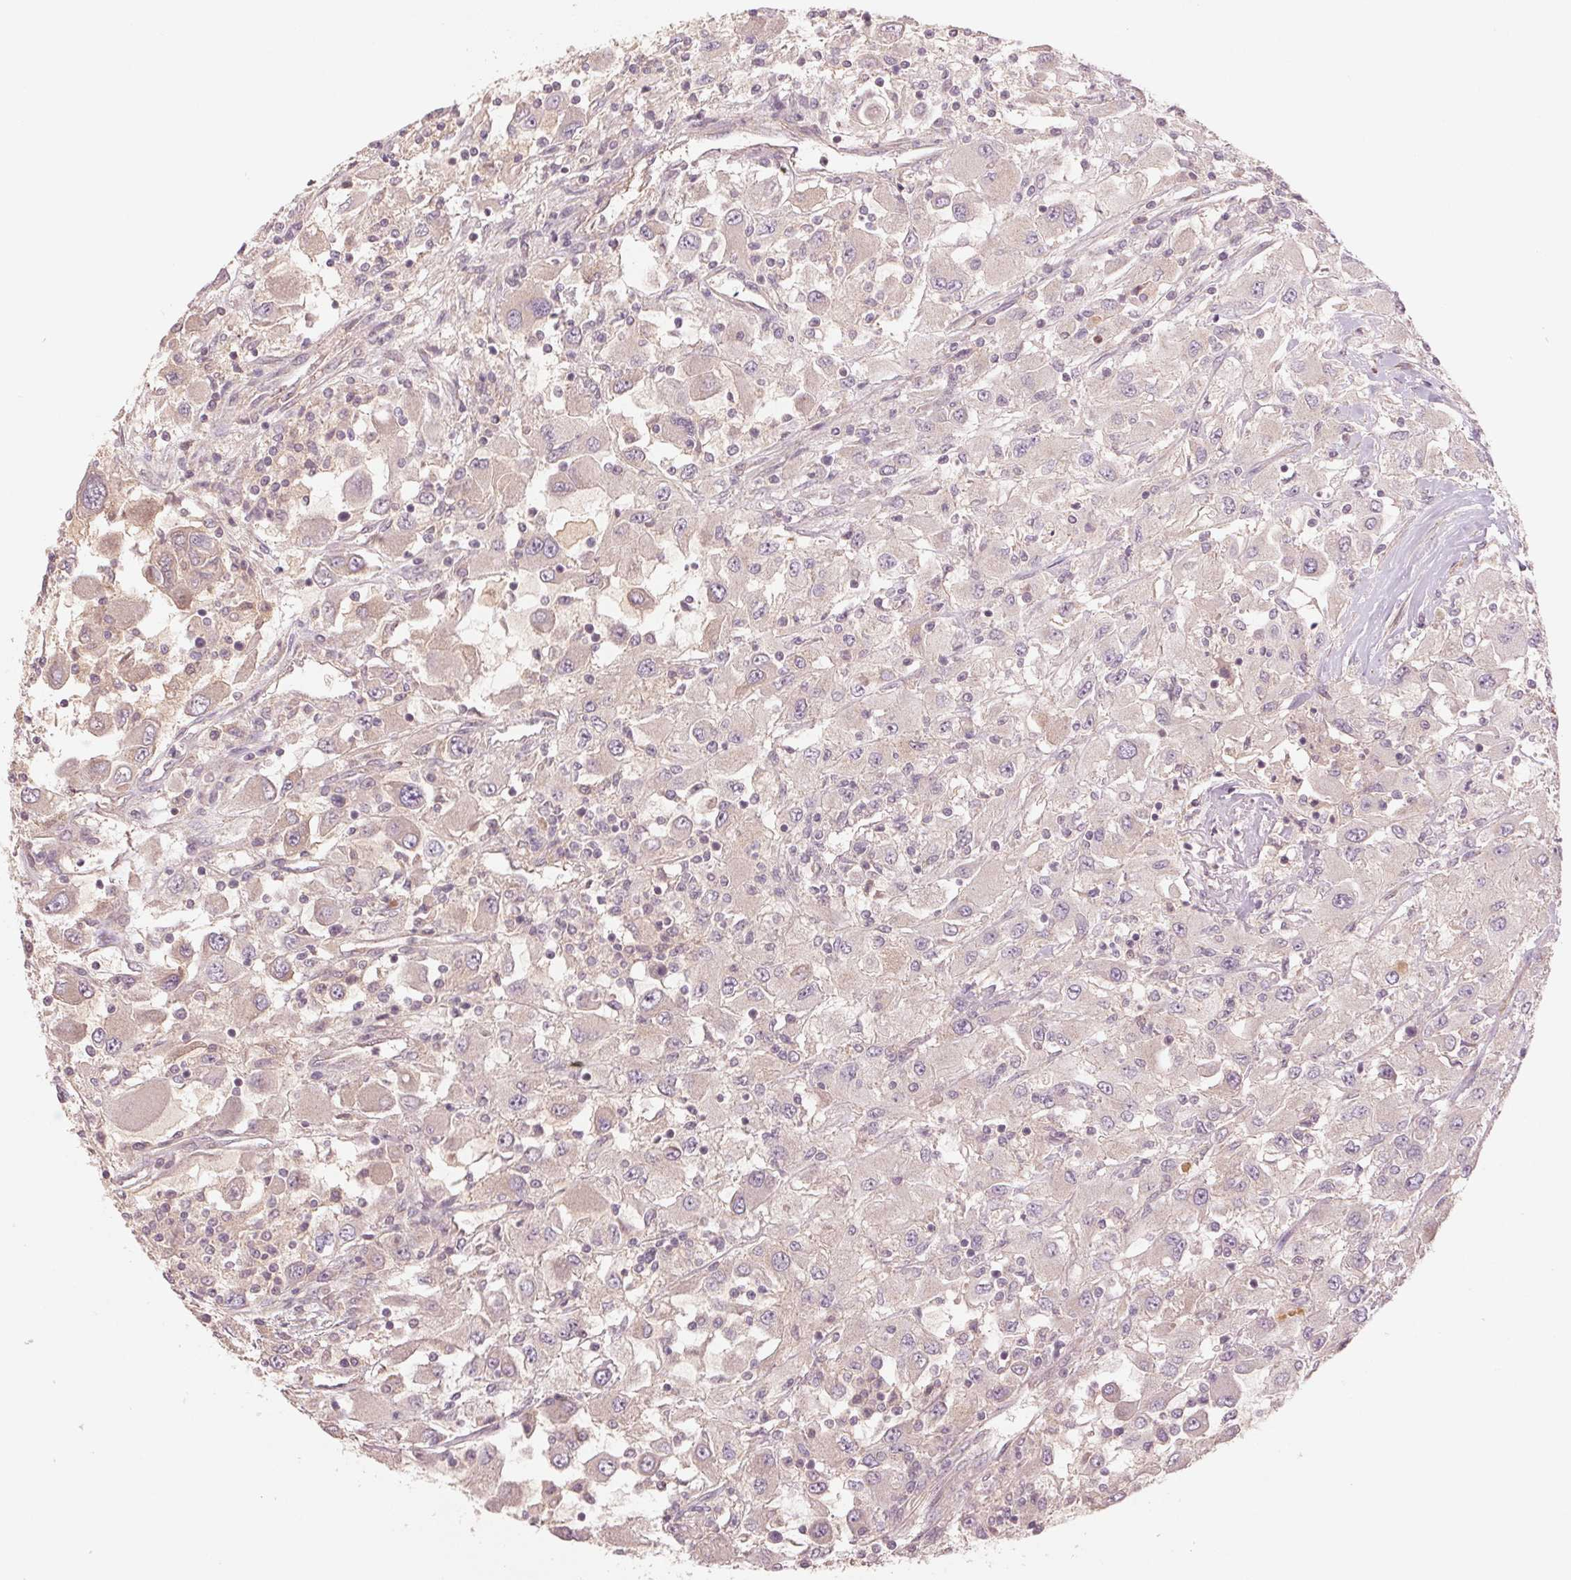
{"staining": {"intensity": "negative", "quantity": "none", "location": "none"}, "tissue": "renal cancer", "cell_type": "Tumor cells", "image_type": "cancer", "snomed": [{"axis": "morphology", "description": "Adenocarcinoma, NOS"}, {"axis": "topography", "description": "Kidney"}], "caption": "This is an immunohistochemistry (IHC) micrograph of renal adenocarcinoma. There is no positivity in tumor cells.", "gene": "PPIA", "patient": {"sex": "female", "age": 67}}